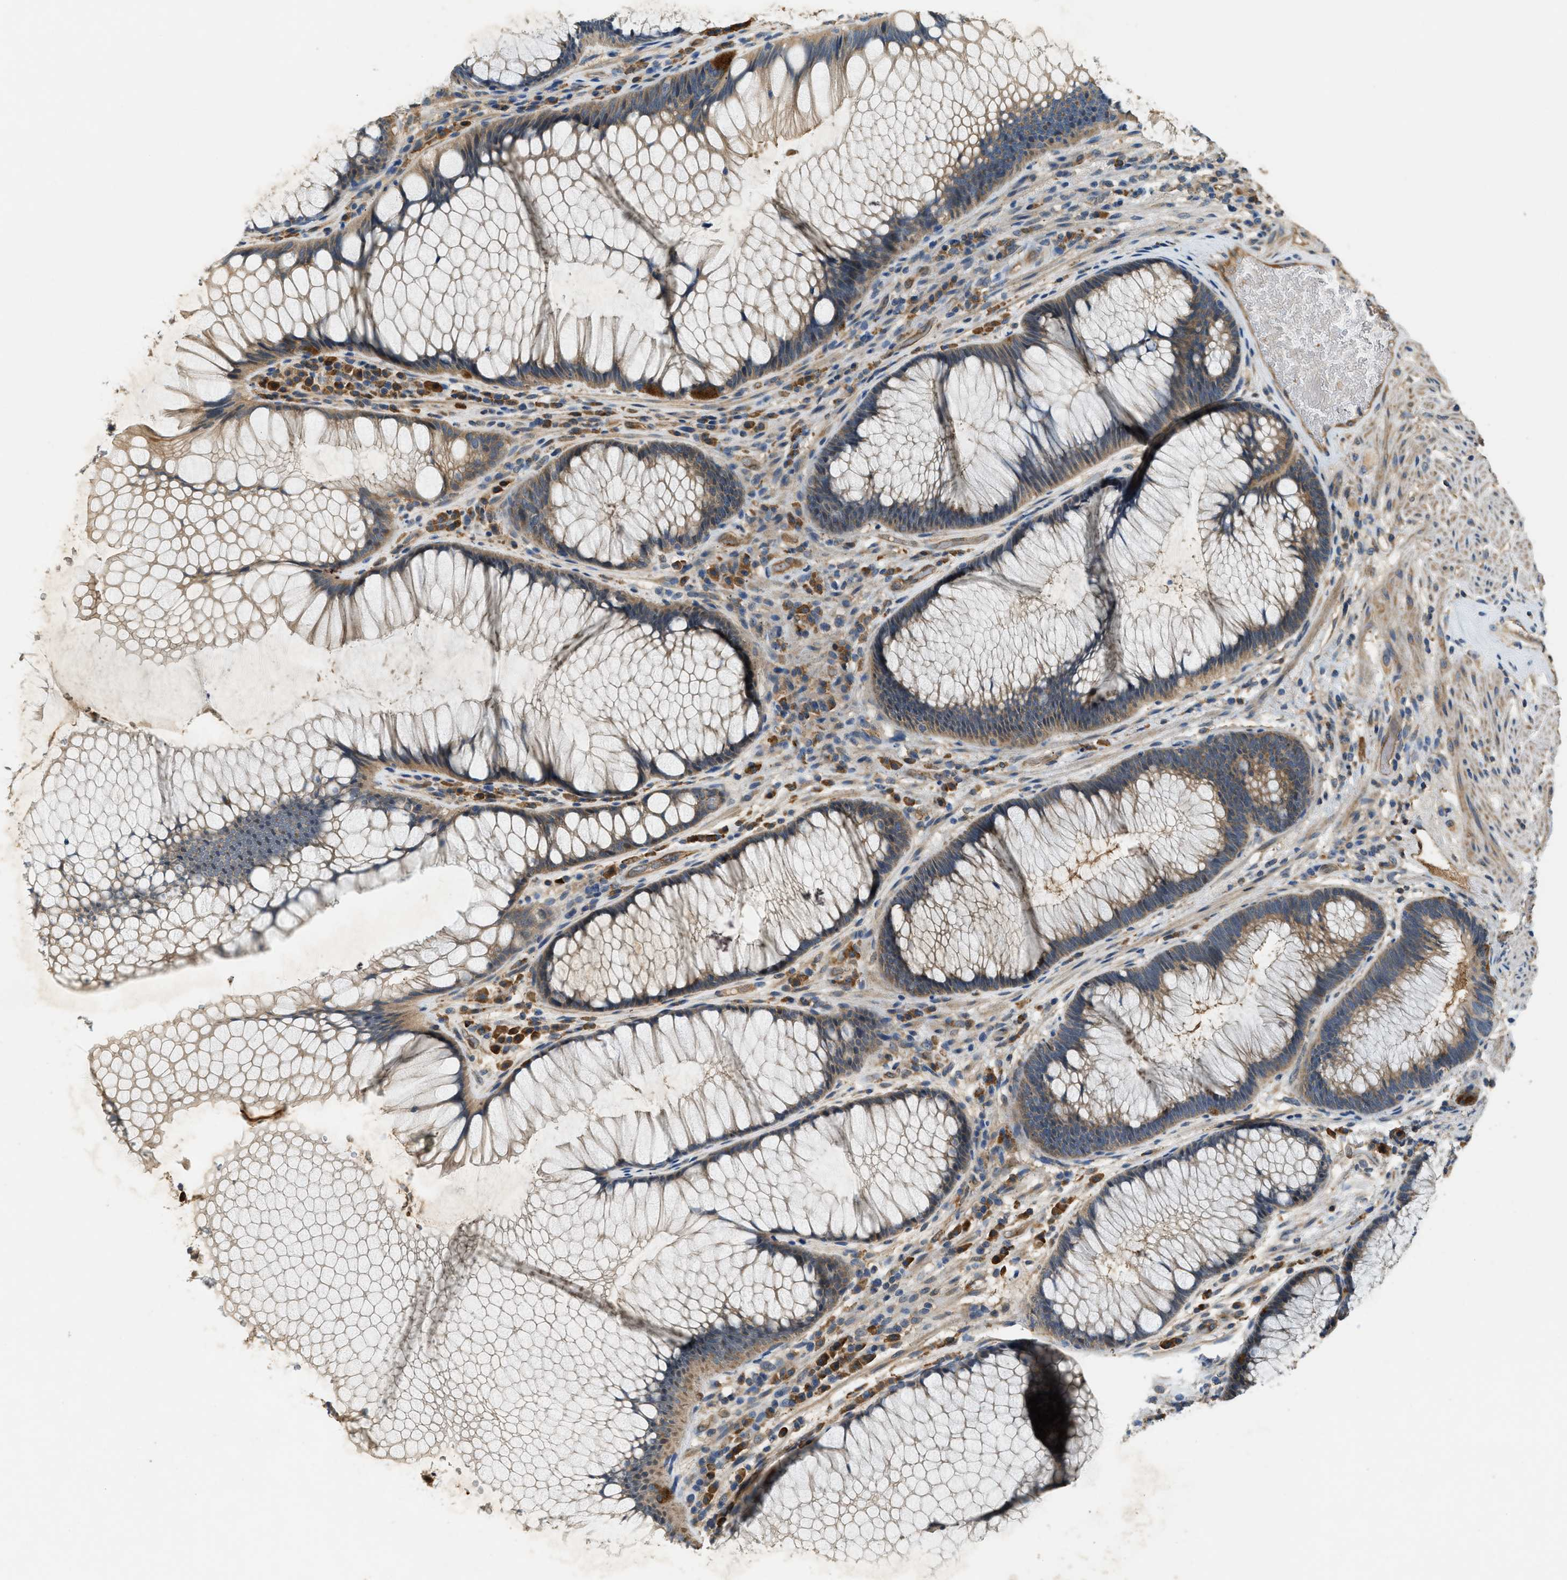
{"staining": {"intensity": "weak", "quantity": "25%-75%", "location": "cytoplasmic/membranous"}, "tissue": "rectum", "cell_type": "Glandular cells", "image_type": "normal", "snomed": [{"axis": "morphology", "description": "Normal tissue, NOS"}, {"axis": "topography", "description": "Rectum"}], "caption": "High-magnification brightfield microscopy of benign rectum stained with DAB (brown) and counterstained with hematoxylin (blue). glandular cells exhibit weak cytoplasmic/membranous positivity is seen in about25%-75% of cells.", "gene": "CFLAR", "patient": {"sex": "male", "age": 51}}